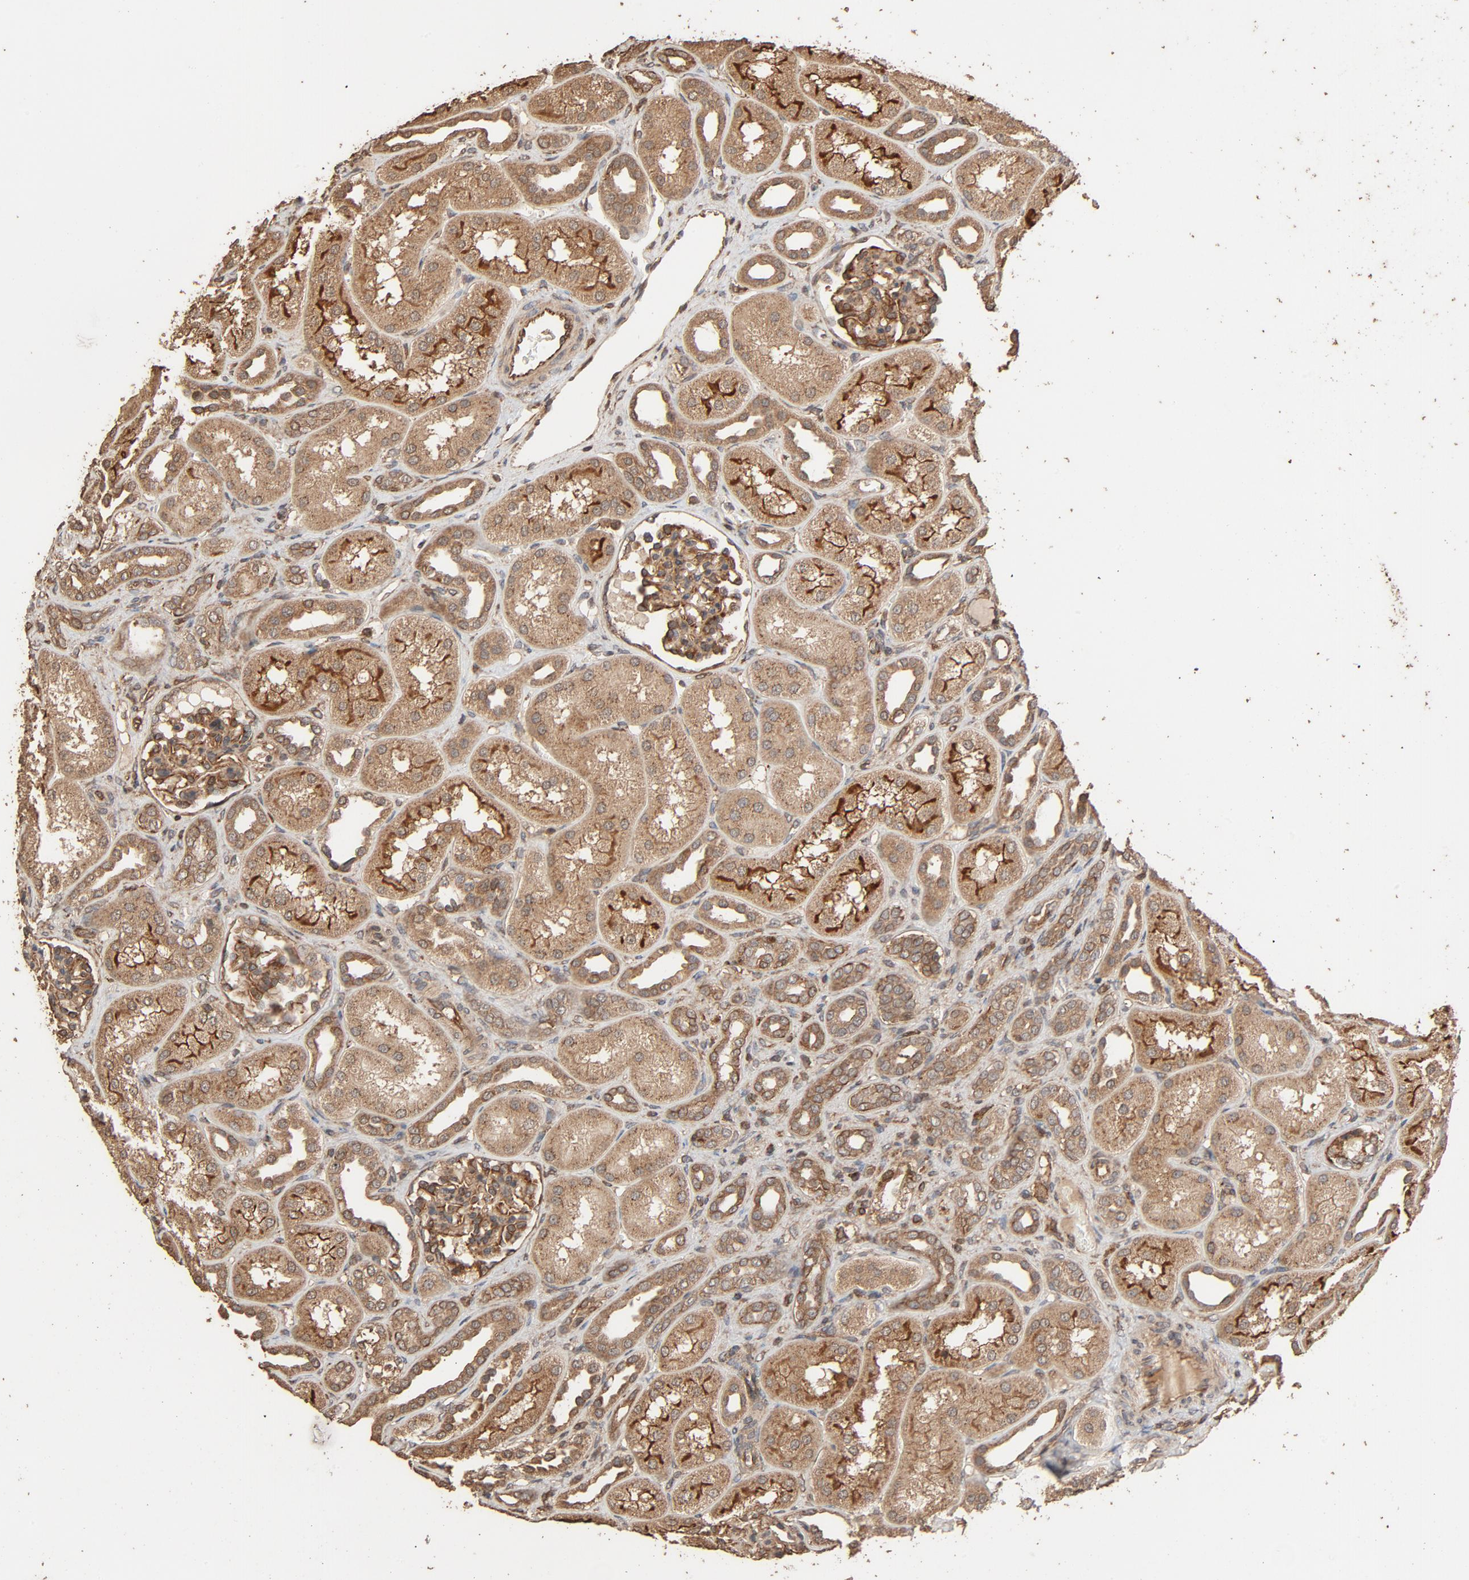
{"staining": {"intensity": "moderate", "quantity": ">75%", "location": "cytoplasmic/membranous"}, "tissue": "kidney", "cell_type": "Cells in glomeruli", "image_type": "normal", "snomed": [{"axis": "morphology", "description": "Normal tissue, NOS"}, {"axis": "topography", "description": "Kidney"}], "caption": "Approximately >75% of cells in glomeruli in normal kidney demonstrate moderate cytoplasmic/membranous protein staining as visualized by brown immunohistochemical staining.", "gene": "RPS6KA6", "patient": {"sex": "male", "age": 7}}